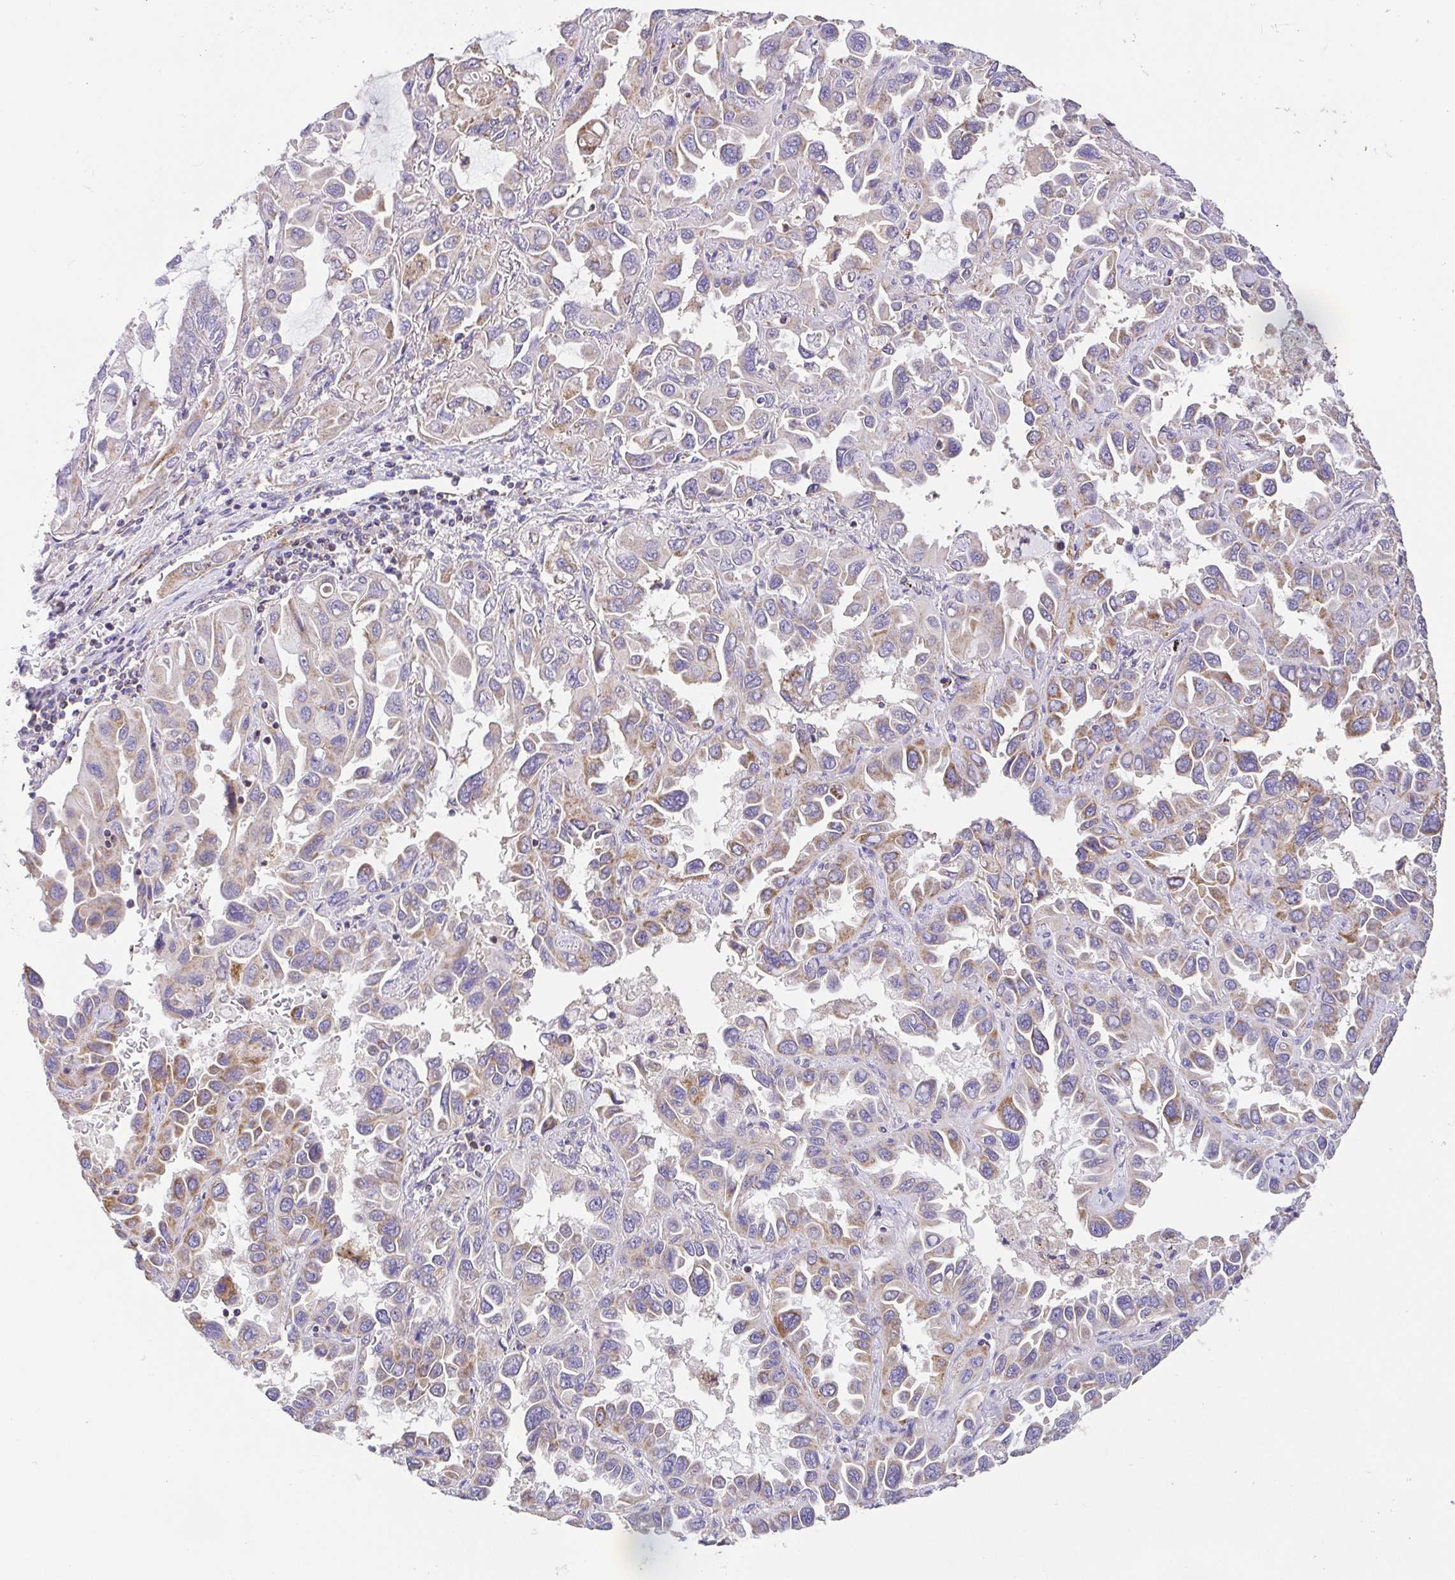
{"staining": {"intensity": "moderate", "quantity": "25%-75%", "location": "cytoplasmic/membranous"}, "tissue": "lung cancer", "cell_type": "Tumor cells", "image_type": "cancer", "snomed": [{"axis": "morphology", "description": "Adenocarcinoma, NOS"}, {"axis": "topography", "description": "Lung"}], "caption": "Immunohistochemical staining of human lung adenocarcinoma exhibits moderate cytoplasmic/membranous protein positivity in about 25%-75% of tumor cells.", "gene": "GINM1", "patient": {"sex": "male", "age": 64}}